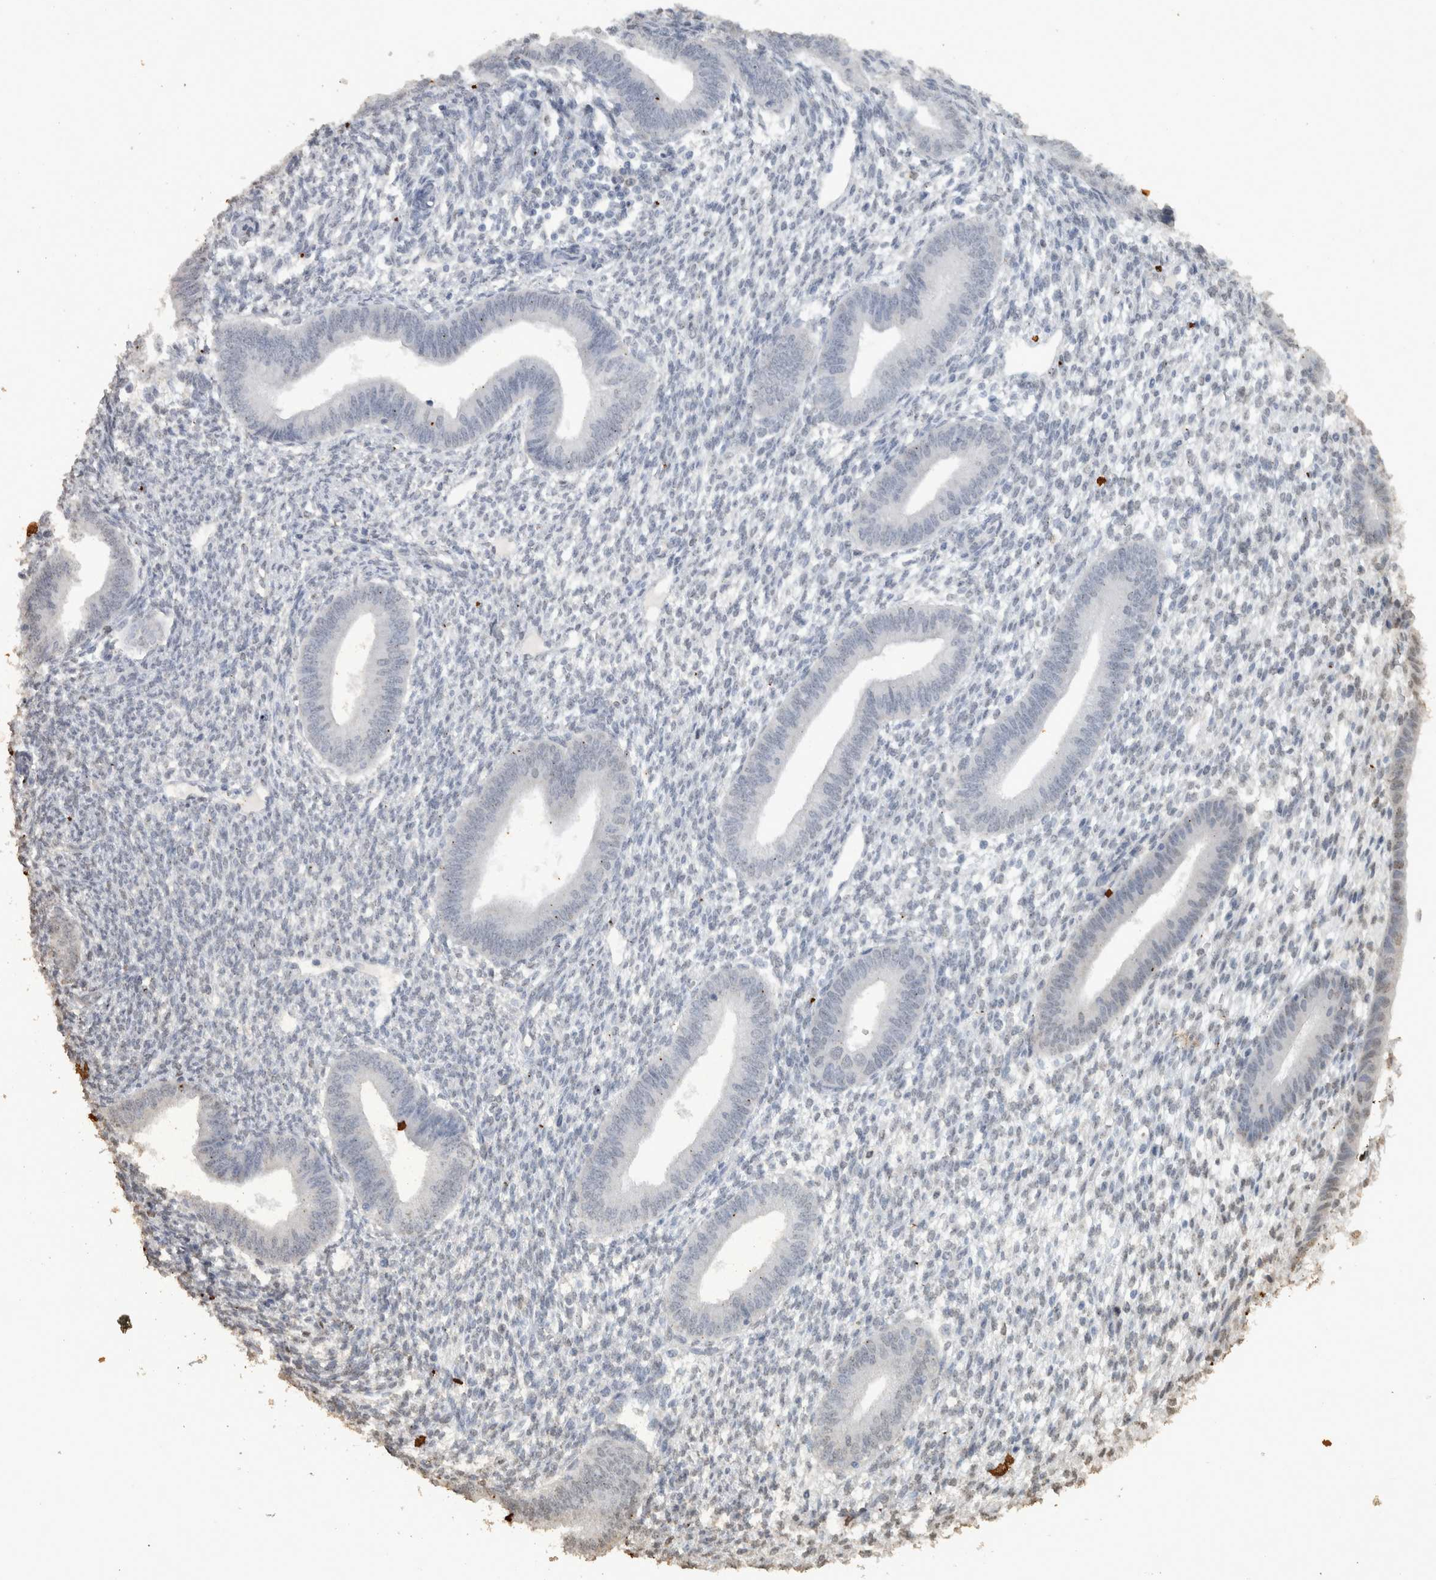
{"staining": {"intensity": "negative", "quantity": "none", "location": "none"}, "tissue": "endometrium", "cell_type": "Cells in endometrial stroma", "image_type": "normal", "snomed": [{"axis": "morphology", "description": "Normal tissue, NOS"}, {"axis": "topography", "description": "Endometrium"}], "caption": "DAB immunohistochemical staining of normal endometrium reveals no significant expression in cells in endometrial stroma. (Brightfield microscopy of DAB (3,3'-diaminobenzidine) IHC at high magnification).", "gene": "HAND2", "patient": {"sex": "female", "age": 46}}